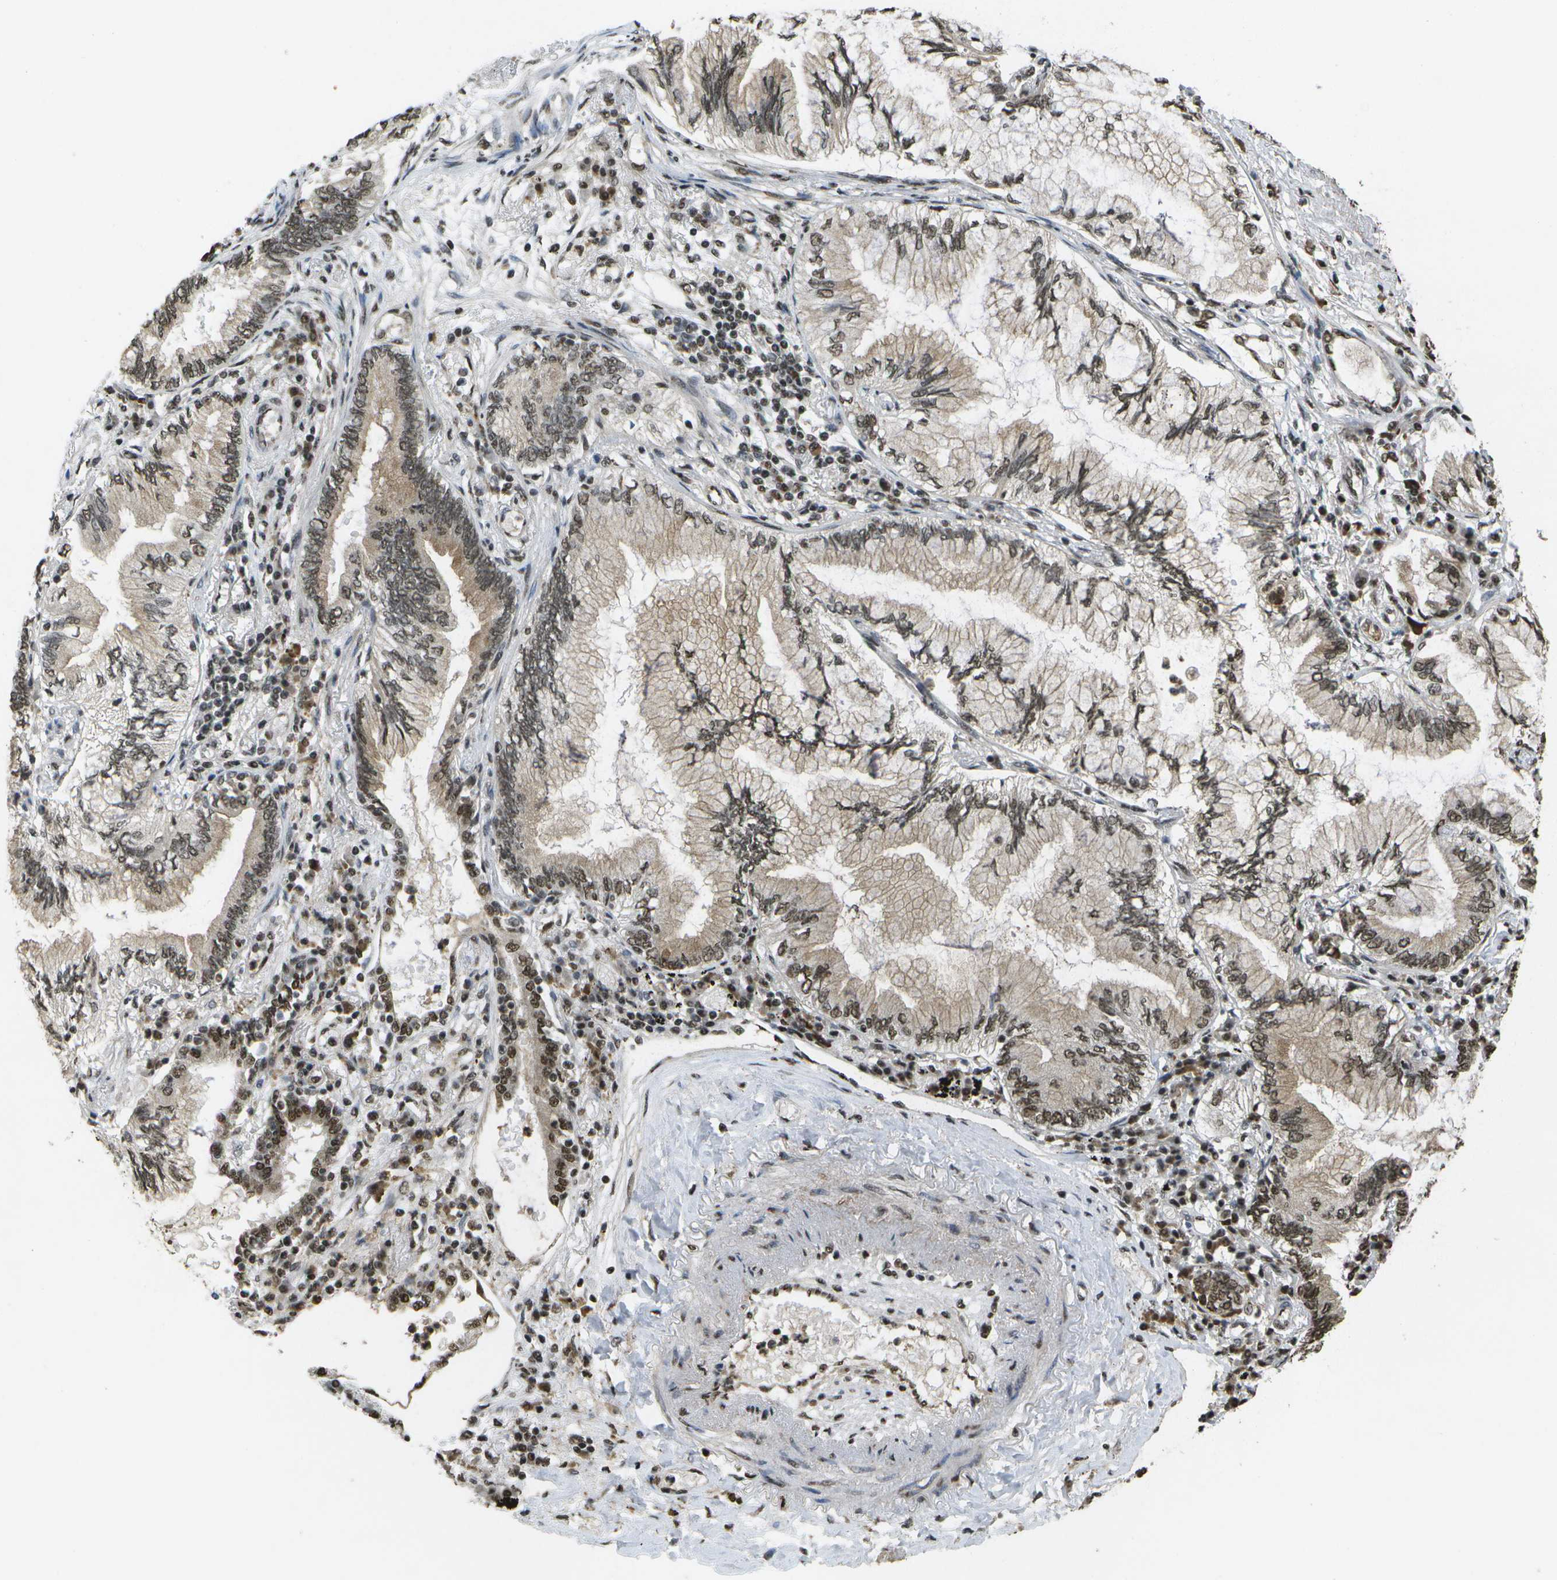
{"staining": {"intensity": "weak", "quantity": "25%-75%", "location": "cytoplasmic/membranous,nuclear"}, "tissue": "lung cancer", "cell_type": "Tumor cells", "image_type": "cancer", "snomed": [{"axis": "morphology", "description": "Normal tissue, NOS"}, {"axis": "morphology", "description": "Adenocarcinoma, NOS"}, {"axis": "topography", "description": "Bronchus"}, {"axis": "topography", "description": "Lung"}], "caption": "Adenocarcinoma (lung) stained with a brown dye displays weak cytoplasmic/membranous and nuclear positive staining in approximately 25%-75% of tumor cells.", "gene": "SPEN", "patient": {"sex": "female", "age": 70}}